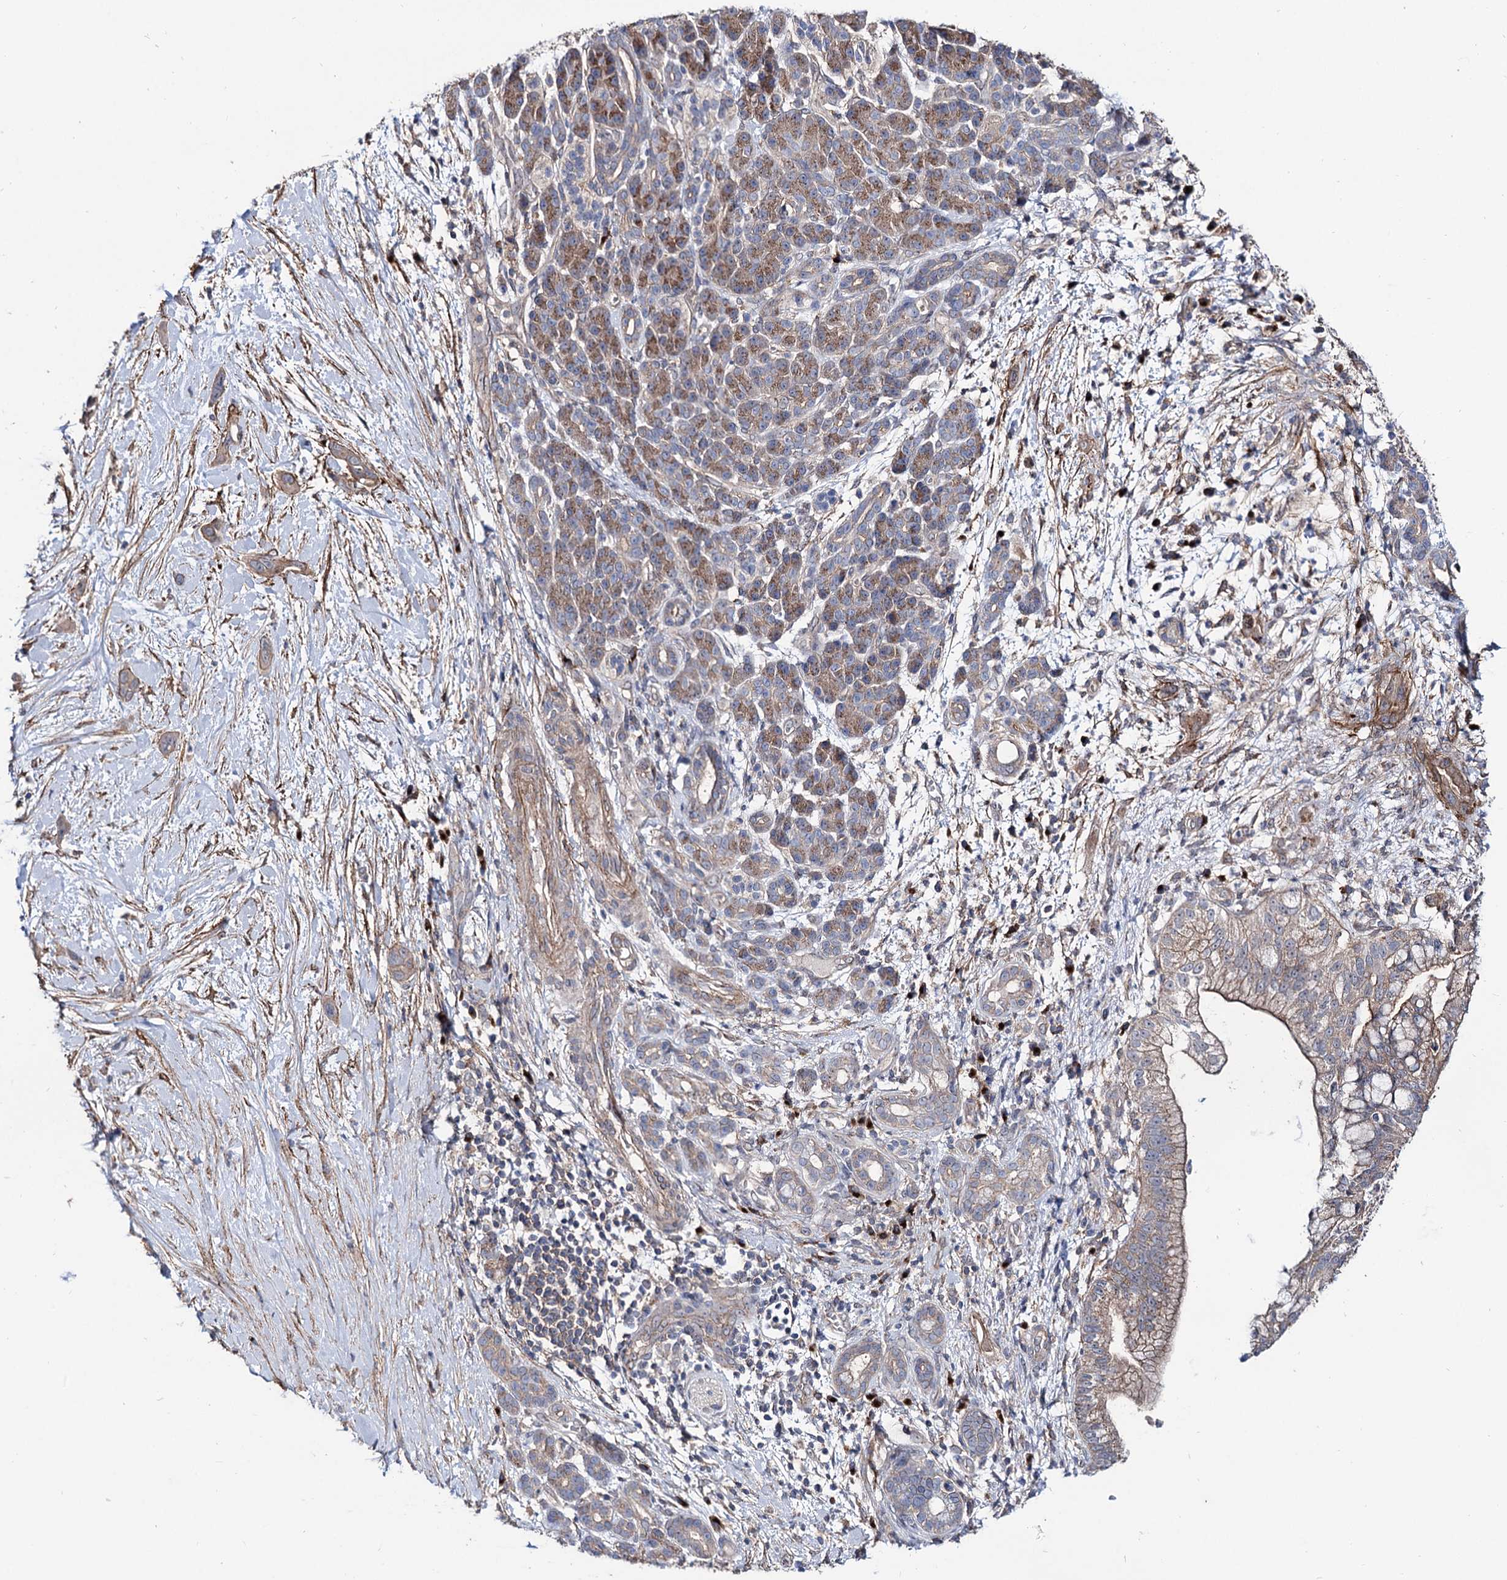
{"staining": {"intensity": "moderate", "quantity": "25%-75%", "location": "cytoplasmic/membranous"}, "tissue": "pancreatic cancer", "cell_type": "Tumor cells", "image_type": "cancer", "snomed": [{"axis": "morphology", "description": "Adenocarcinoma, NOS"}, {"axis": "topography", "description": "Pancreas"}], "caption": "Adenocarcinoma (pancreatic) stained with DAB IHC demonstrates medium levels of moderate cytoplasmic/membranous staining in about 25%-75% of tumor cells. (brown staining indicates protein expression, while blue staining denotes nuclei).", "gene": "SEC24A", "patient": {"sex": "male", "age": 59}}